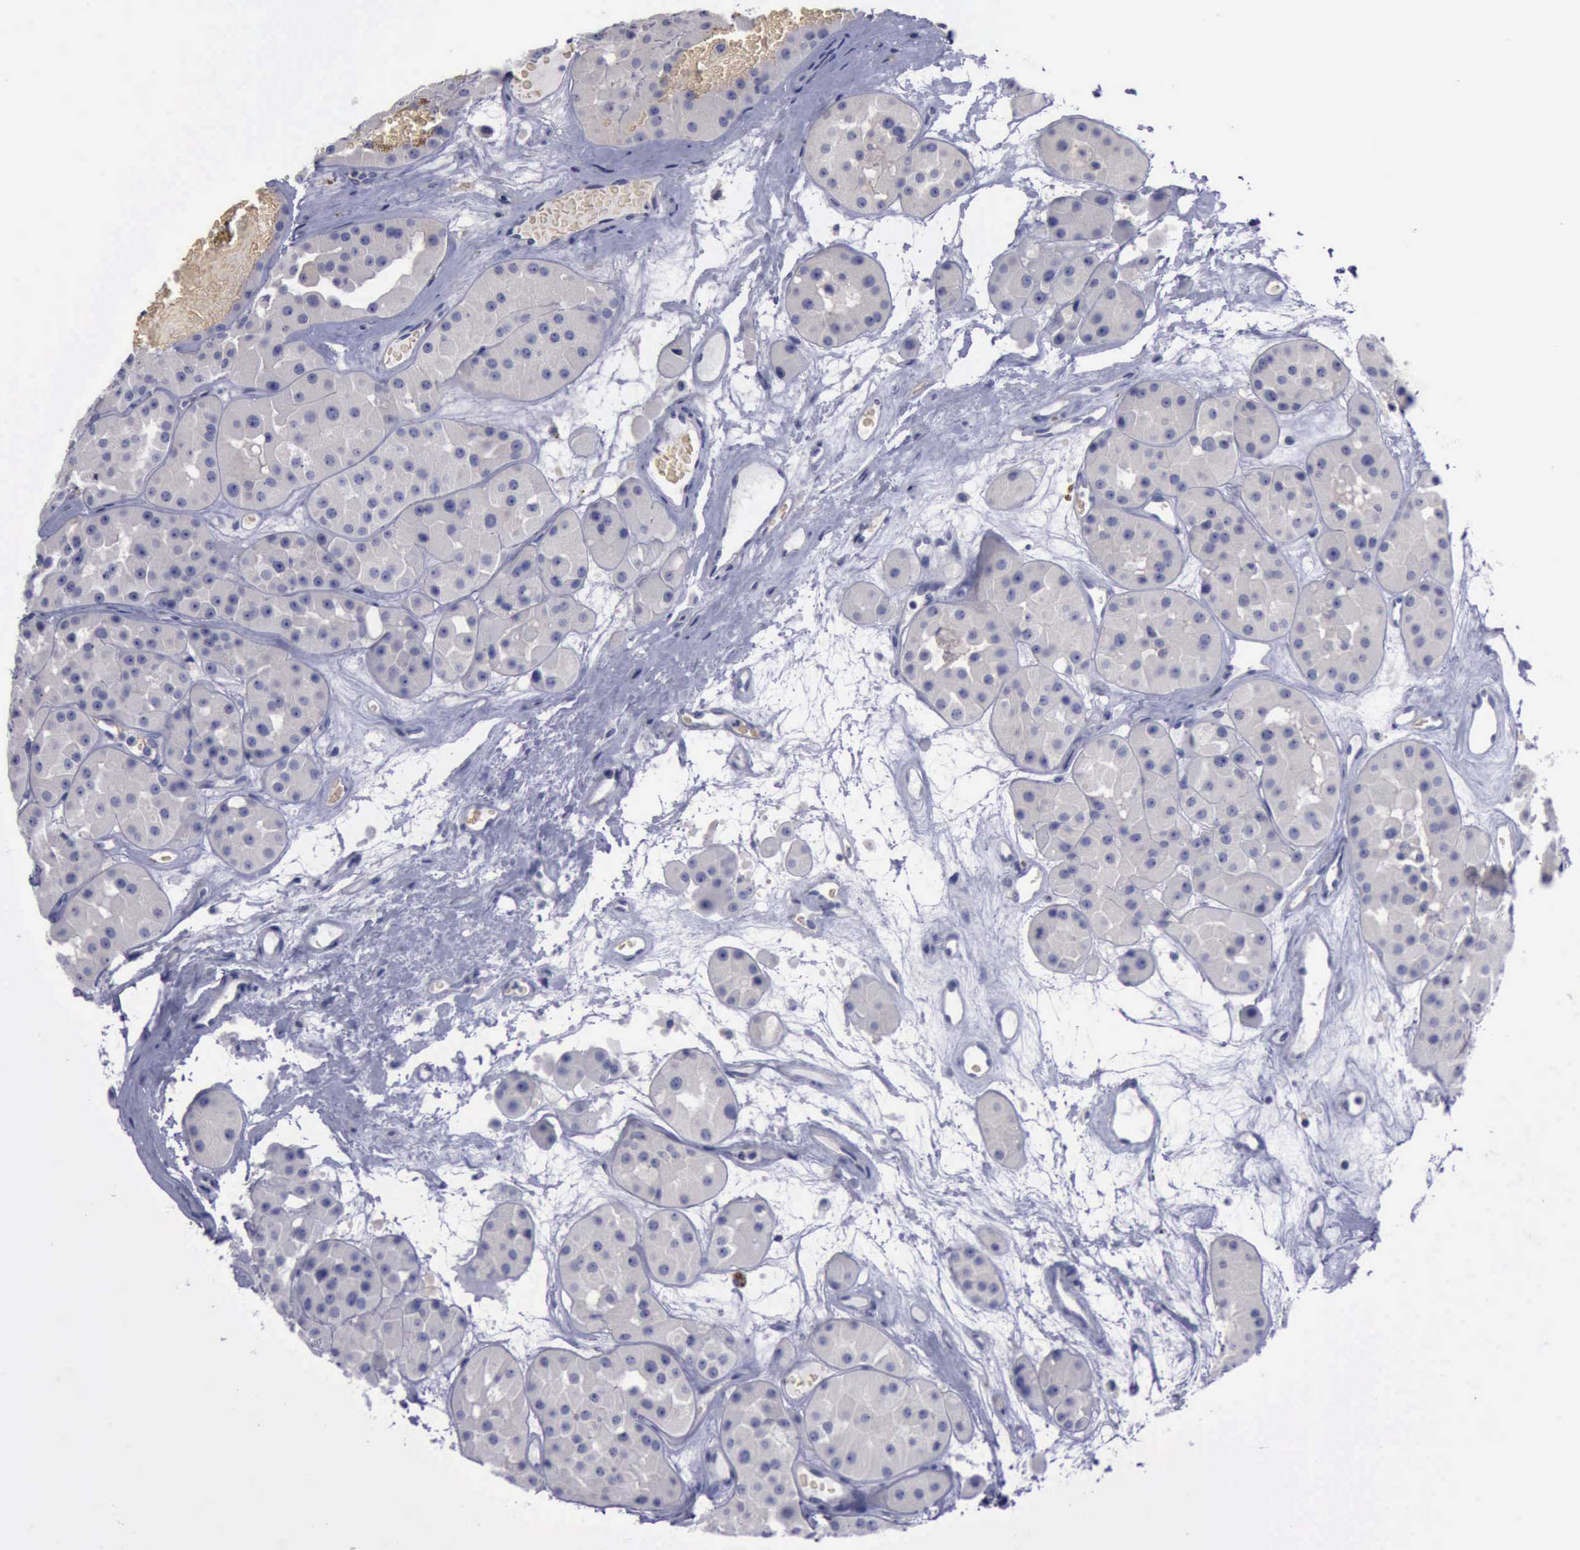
{"staining": {"intensity": "weak", "quantity": ">75%", "location": "cytoplasmic/membranous"}, "tissue": "renal cancer", "cell_type": "Tumor cells", "image_type": "cancer", "snomed": [{"axis": "morphology", "description": "Adenocarcinoma, uncertain malignant potential"}, {"axis": "topography", "description": "Kidney"}], "caption": "A brown stain labels weak cytoplasmic/membranous expression of a protein in renal cancer (adenocarcinoma,  uncertain malignant potential) tumor cells.", "gene": "CEP128", "patient": {"sex": "male", "age": 63}}